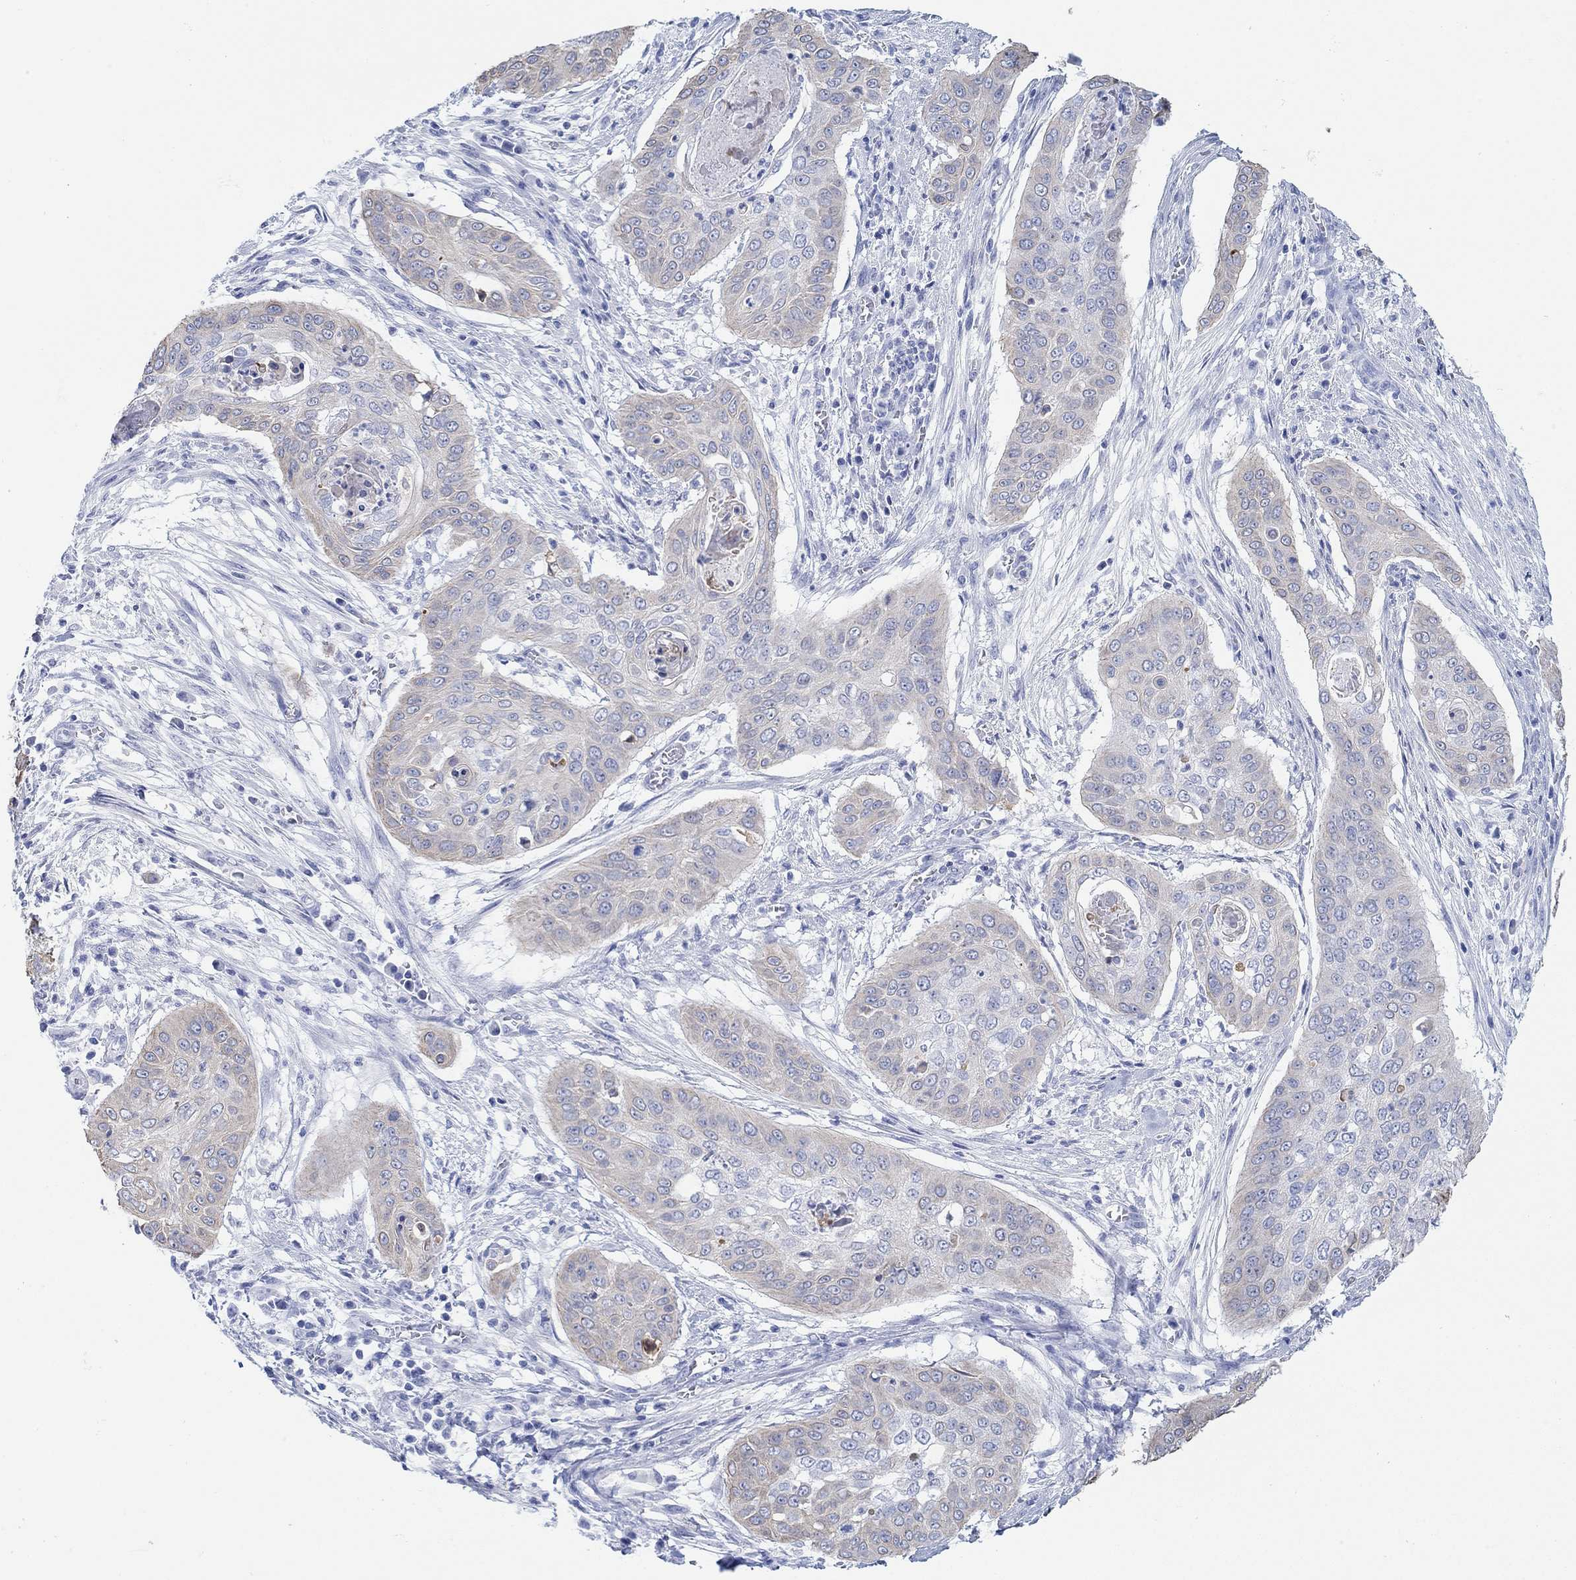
{"staining": {"intensity": "weak", "quantity": "<25%", "location": "cytoplasmic/membranous"}, "tissue": "cervical cancer", "cell_type": "Tumor cells", "image_type": "cancer", "snomed": [{"axis": "morphology", "description": "Squamous cell carcinoma, NOS"}, {"axis": "topography", "description": "Cervix"}], "caption": "Cervical squamous cell carcinoma was stained to show a protein in brown. There is no significant staining in tumor cells.", "gene": "AK8", "patient": {"sex": "female", "age": 39}}